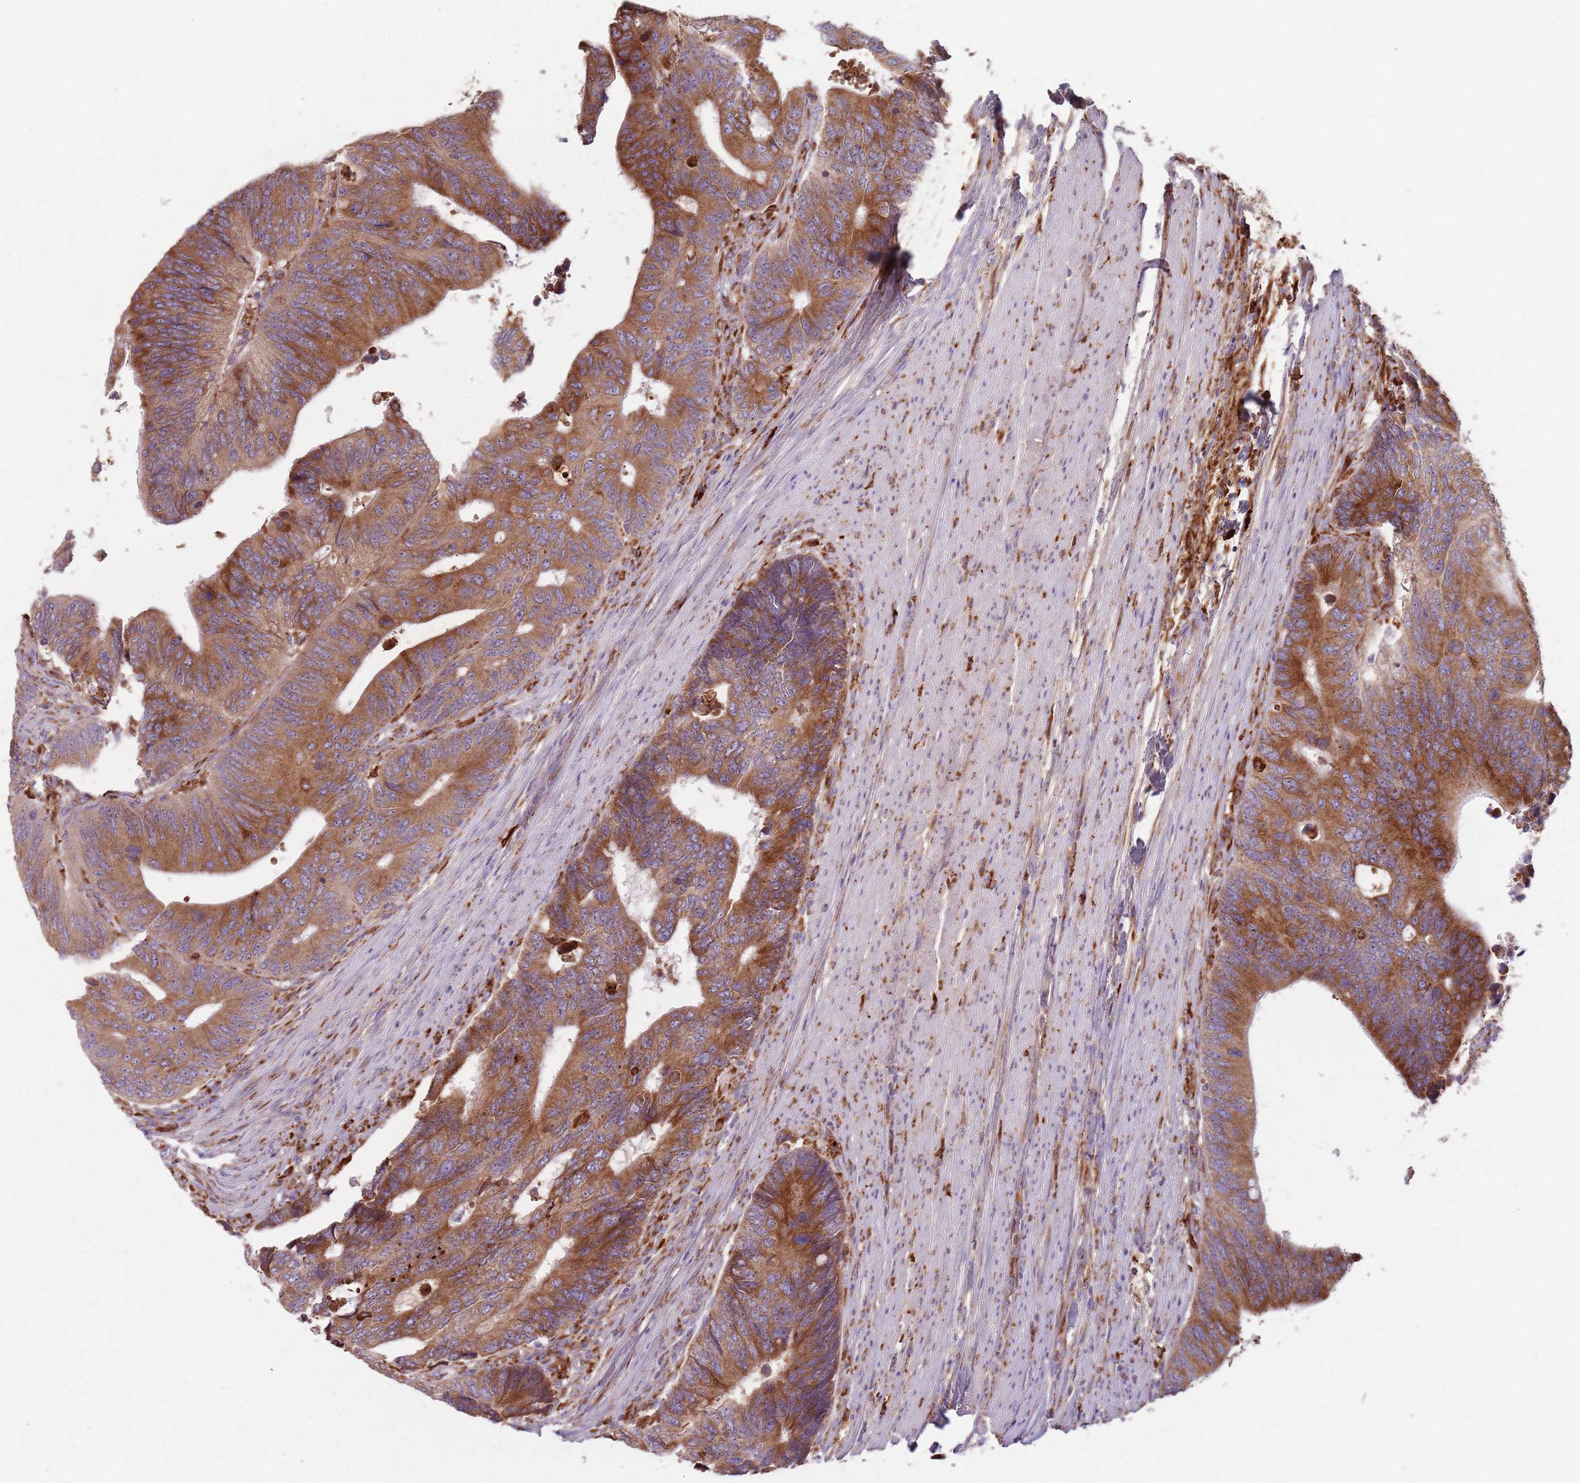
{"staining": {"intensity": "moderate", "quantity": ">75%", "location": "cytoplasmic/membranous"}, "tissue": "colorectal cancer", "cell_type": "Tumor cells", "image_type": "cancer", "snomed": [{"axis": "morphology", "description": "Adenocarcinoma, NOS"}, {"axis": "topography", "description": "Colon"}], "caption": "Protein expression analysis of human colorectal cancer reveals moderate cytoplasmic/membranous staining in approximately >75% of tumor cells. The staining was performed using DAB (3,3'-diaminobenzidine) to visualize the protein expression in brown, while the nuclei were stained in blue with hematoxylin (Magnification: 20x).", "gene": "COLGALT1", "patient": {"sex": "male", "age": 87}}